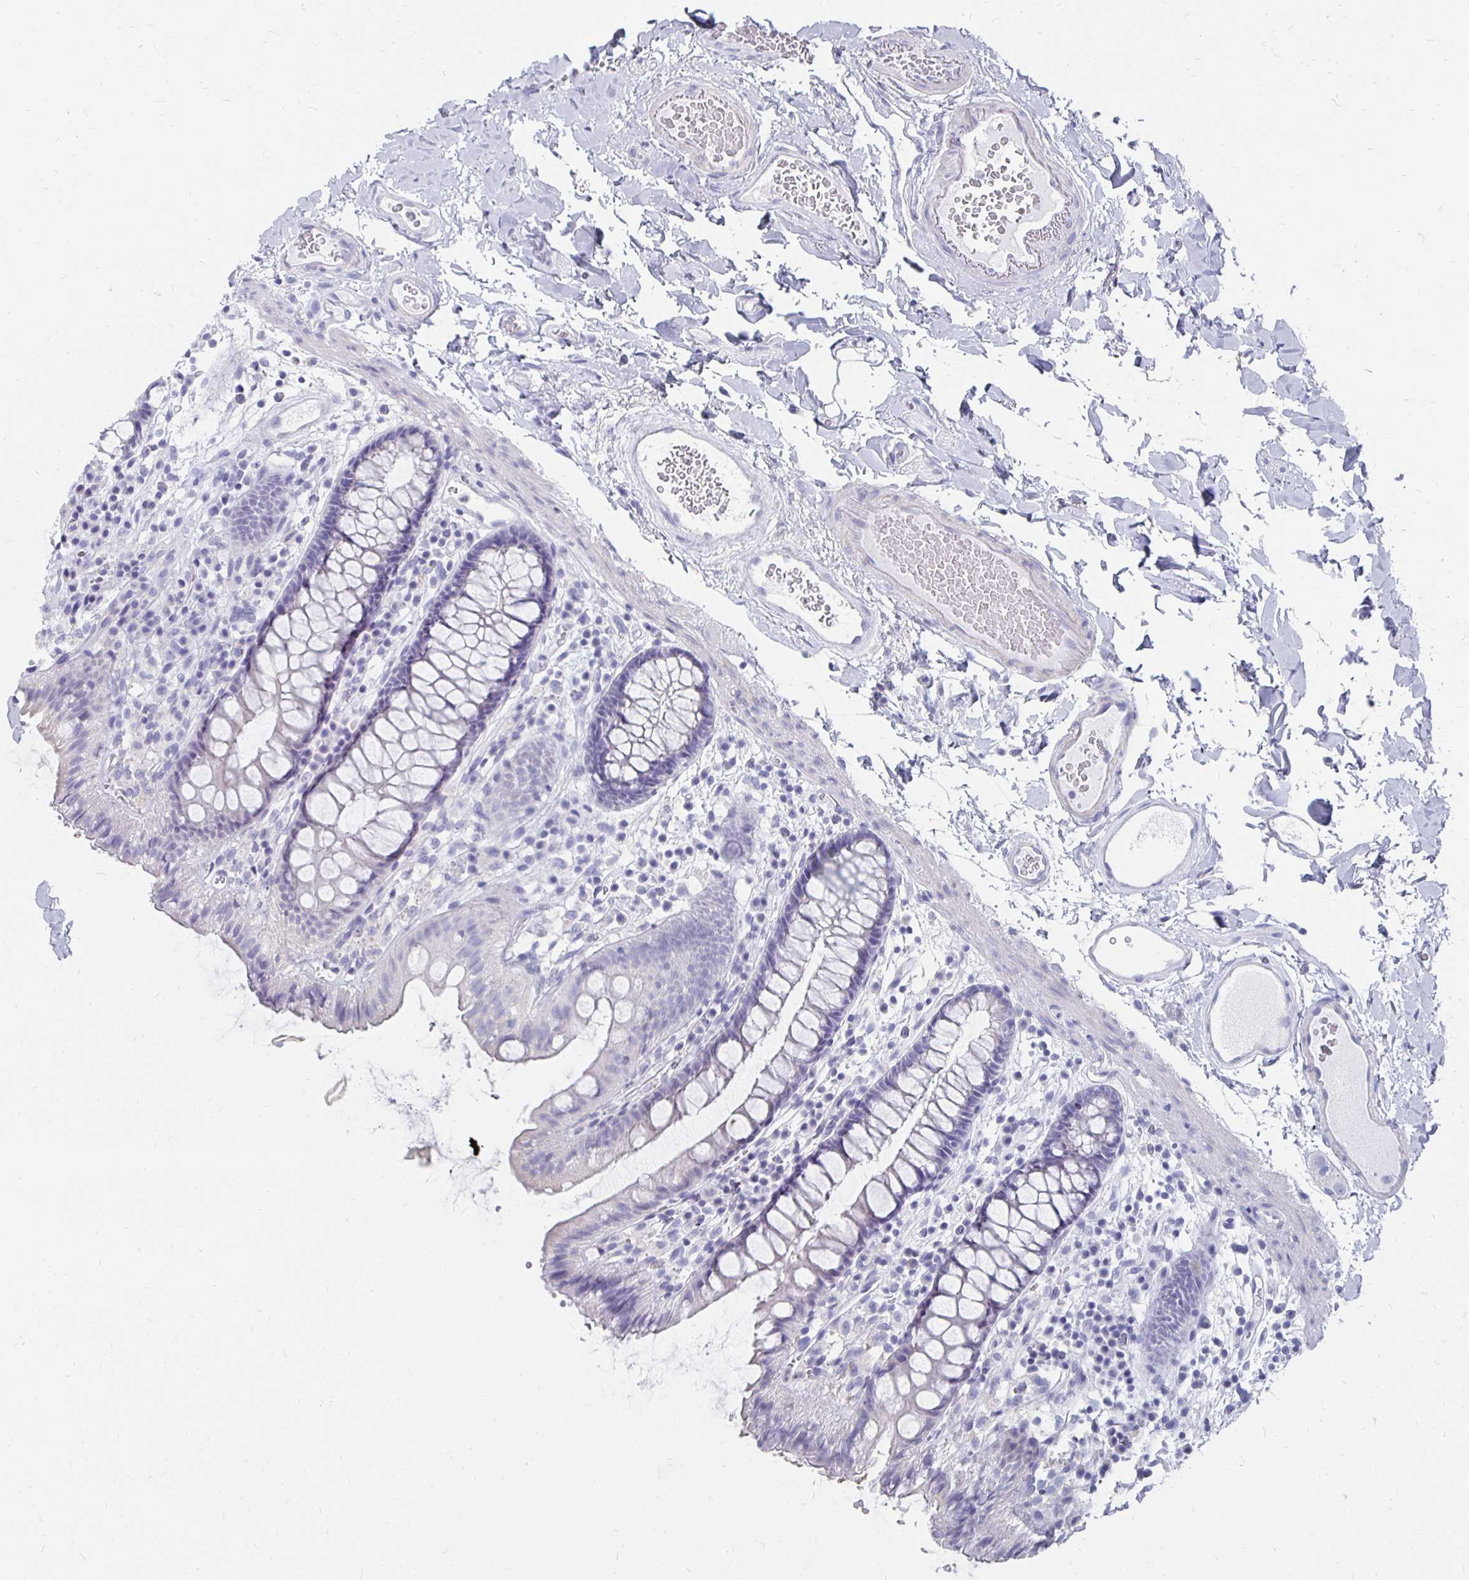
{"staining": {"intensity": "negative", "quantity": "none", "location": "none"}, "tissue": "colon", "cell_type": "Endothelial cells", "image_type": "normal", "snomed": [{"axis": "morphology", "description": "Normal tissue, NOS"}, {"axis": "topography", "description": "Colon"}], "caption": "This is an IHC image of unremarkable human colon. There is no expression in endothelial cells.", "gene": "SYCP3", "patient": {"sex": "male", "age": 84}}